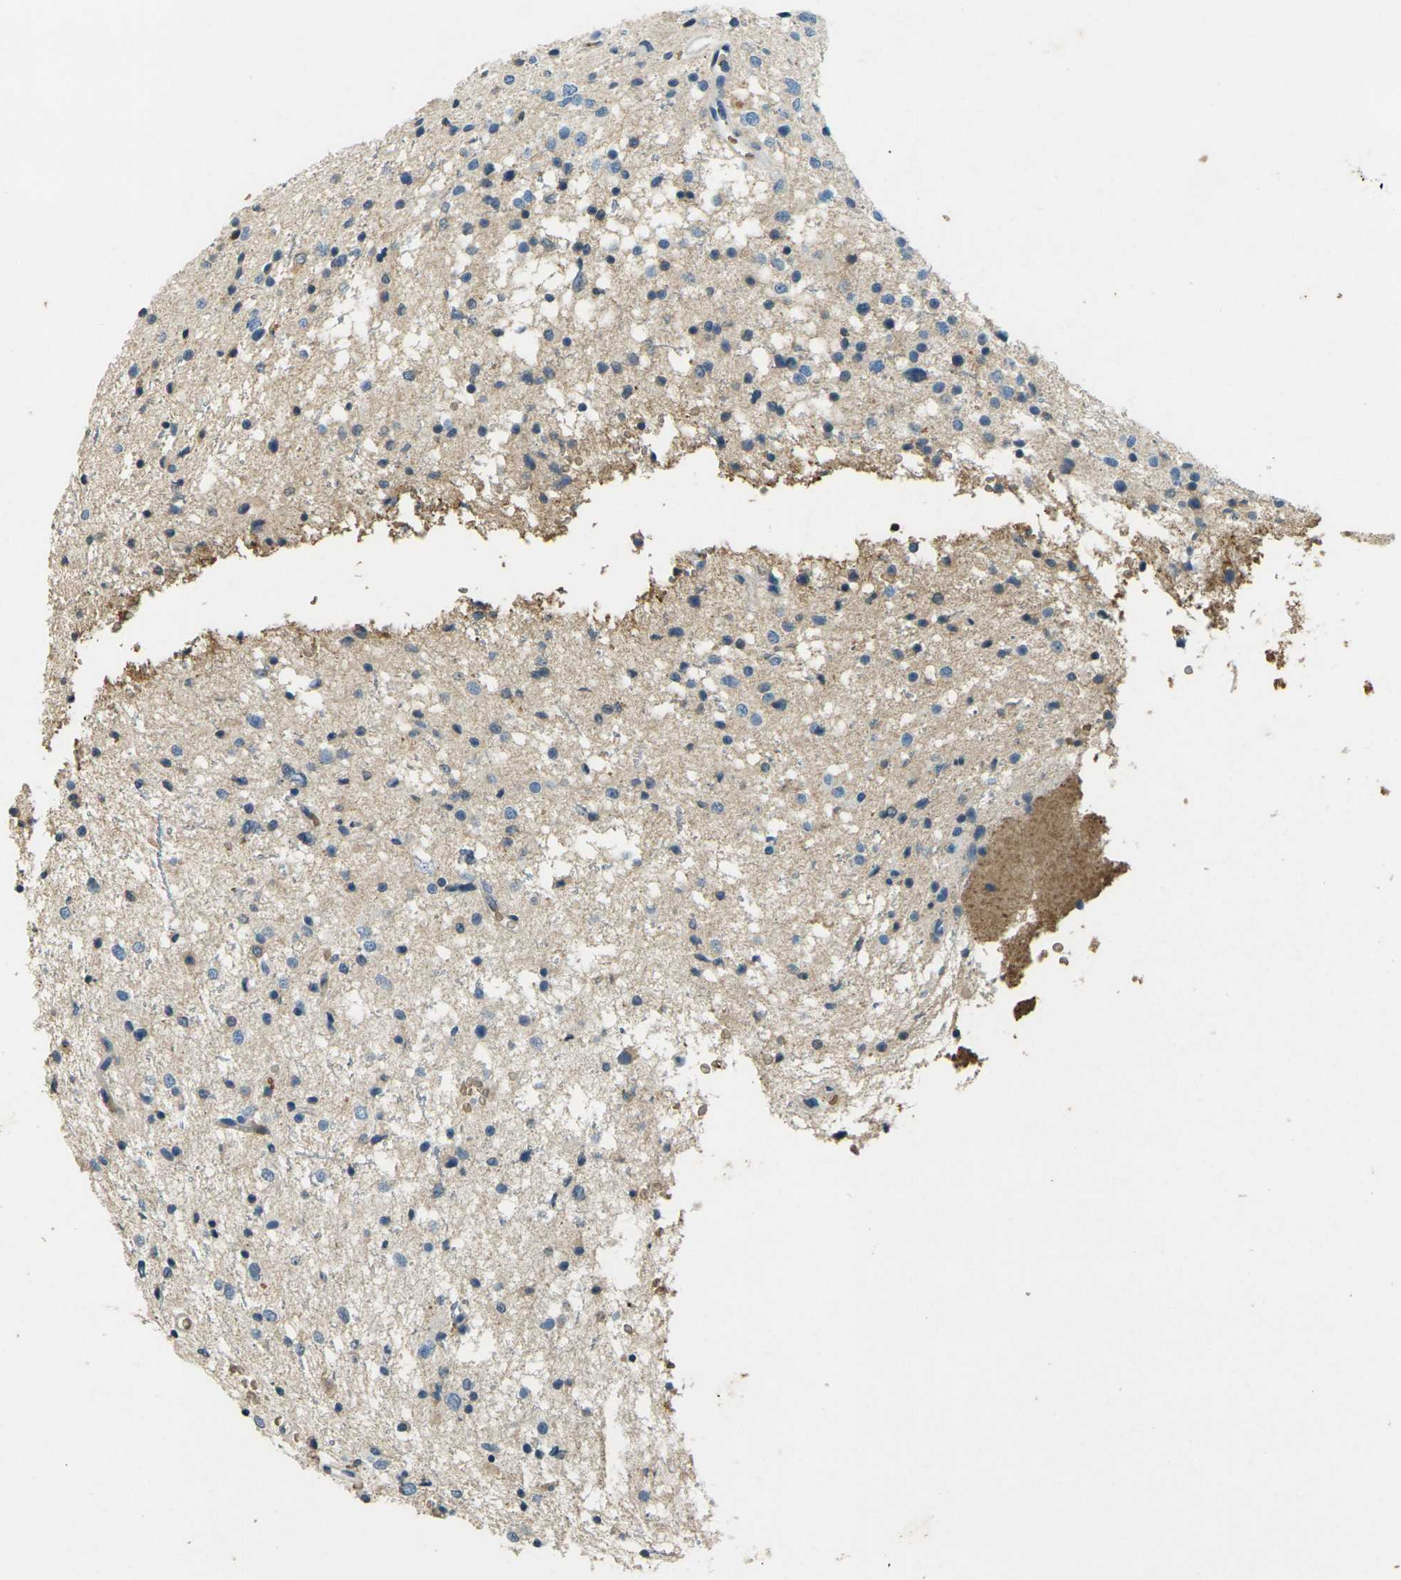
{"staining": {"intensity": "negative", "quantity": "none", "location": "none"}, "tissue": "glioma", "cell_type": "Tumor cells", "image_type": "cancer", "snomed": [{"axis": "morphology", "description": "Glioma, malignant, Low grade"}, {"axis": "topography", "description": "Brain"}], "caption": "A high-resolution micrograph shows immunohistochemistry (IHC) staining of glioma, which exhibits no significant positivity in tumor cells.", "gene": "HBB", "patient": {"sex": "female", "age": 37}}